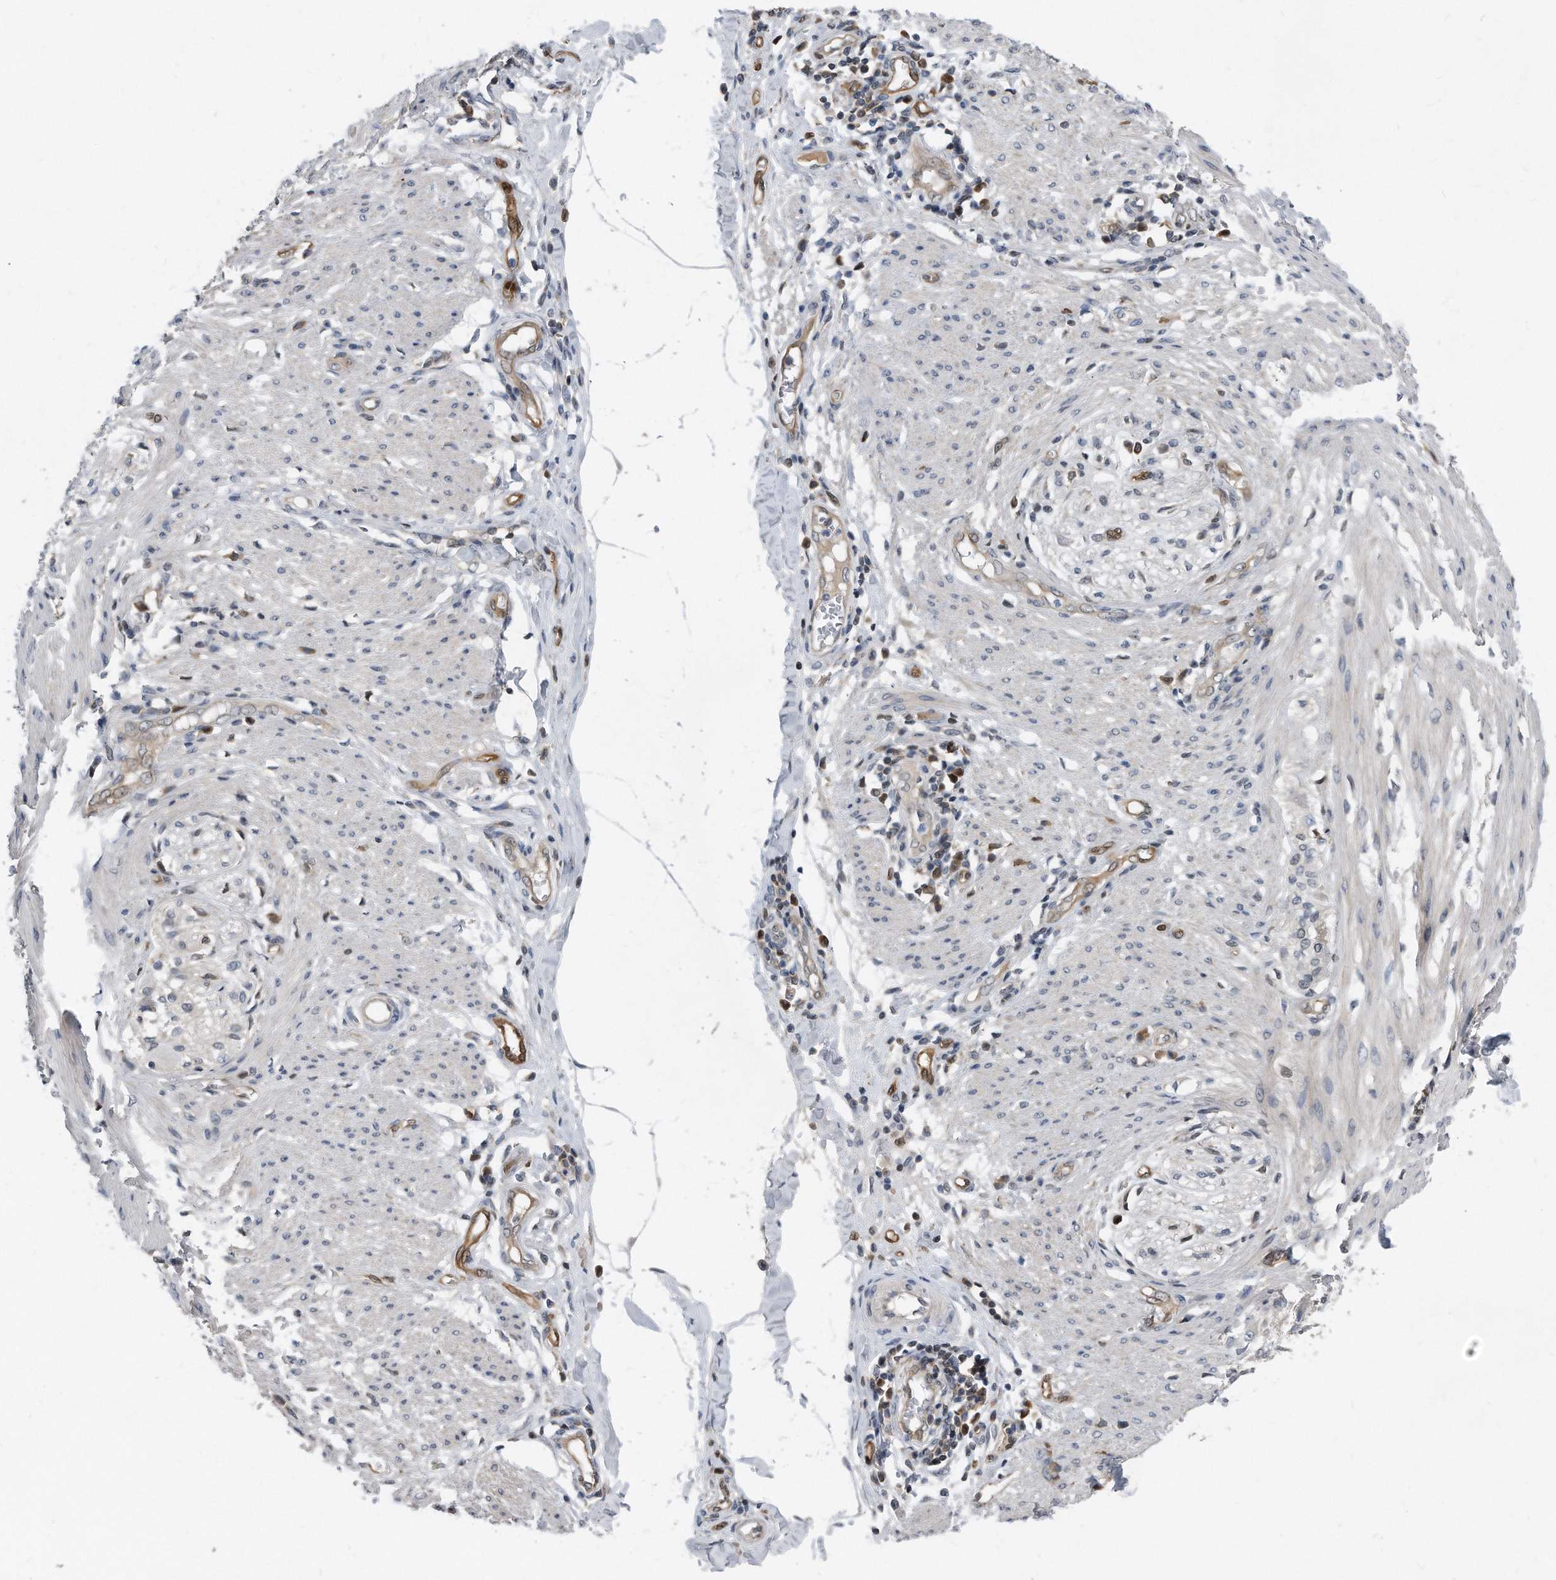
{"staining": {"intensity": "negative", "quantity": "none", "location": "none"}, "tissue": "smooth muscle", "cell_type": "Smooth muscle cells", "image_type": "normal", "snomed": [{"axis": "morphology", "description": "Normal tissue, NOS"}, {"axis": "morphology", "description": "Adenocarcinoma, NOS"}, {"axis": "topography", "description": "Colon"}, {"axis": "topography", "description": "Peripheral nerve tissue"}], "caption": "Image shows no protein staining in smooth muscle cells of normal smooth muscle.", "gene": "MAP2K6", "patient": {"sex": "male", "age": 14}}